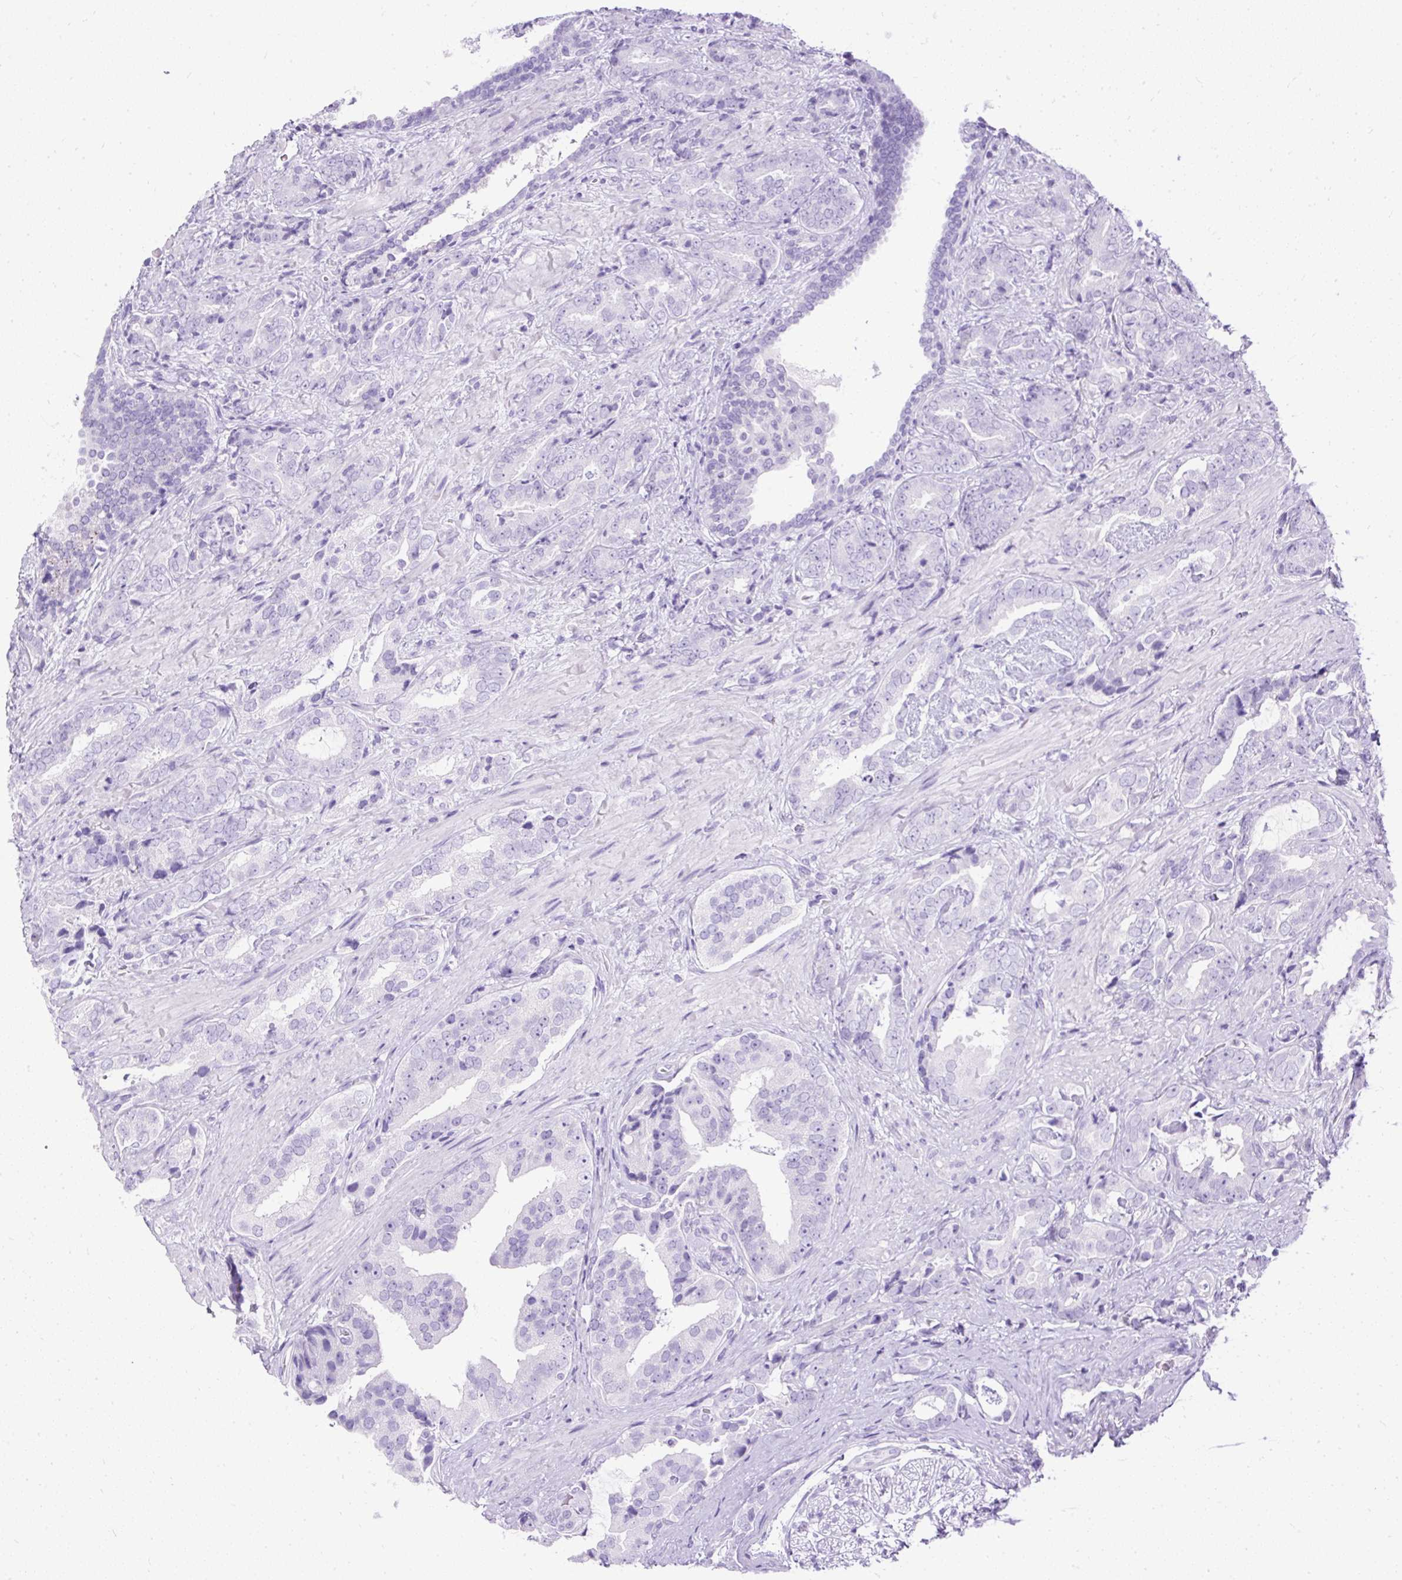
{"staining": {"intensity": "negative", "quantity": "none", "location": "none"}, "tissue": "prostate cancer", "cell_type": "Tumor cells", "image_type": "cancer", "snomed": [{"axis": "morphology", "description": "Adenocarcinoma, High grade"}, {"axis": "topography", "description": "Prostate"}], "caption": "Tumor cells show no significant expression in prostate cancer.", "gene": "HEY1", "patient": {"sex": "male", "age": 71}}